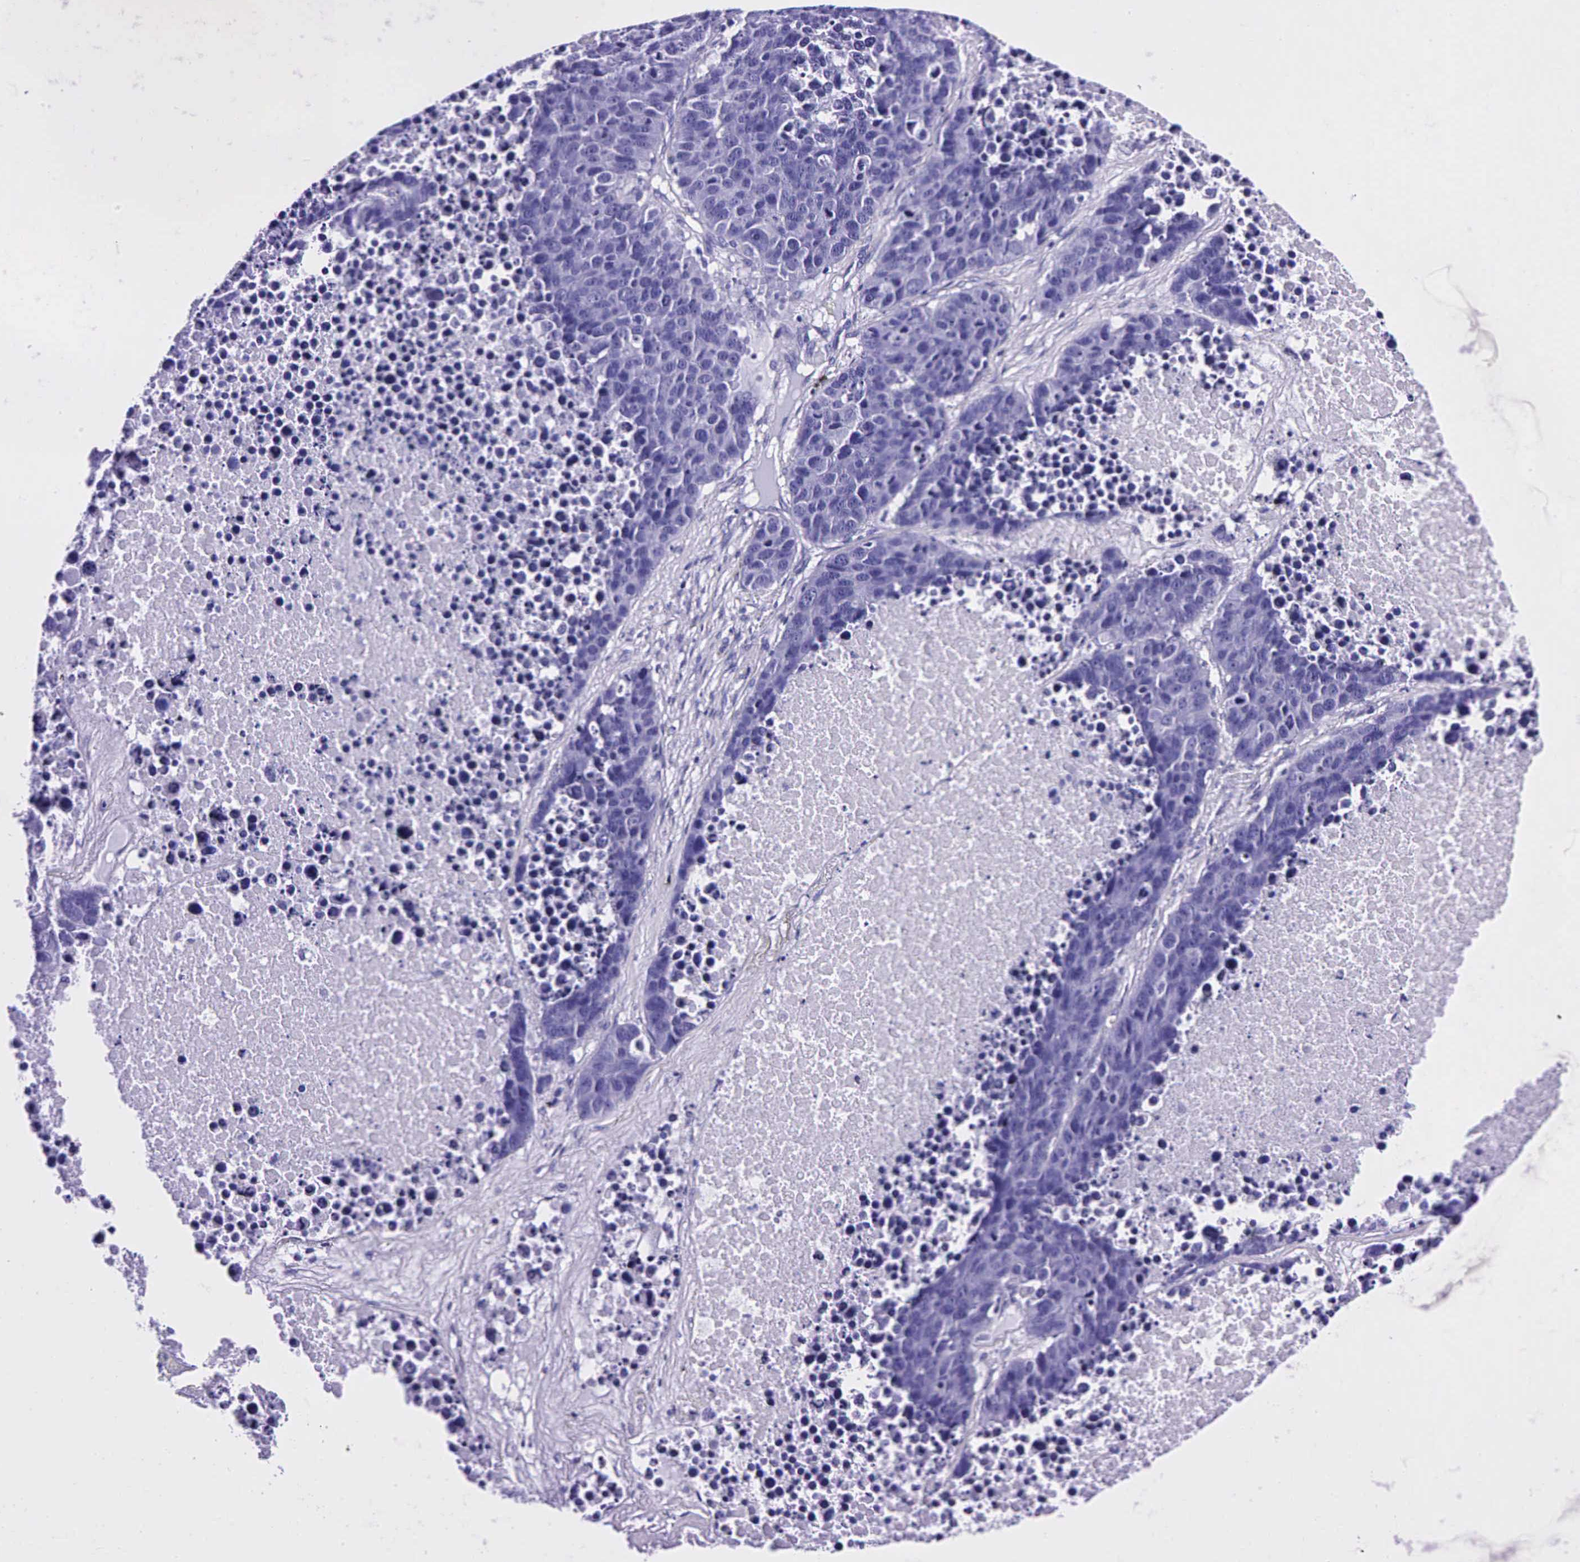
{"staining": {"intensity": "negative", "quantity": "none", "location": "none"}, "tissue": "lung cancer", "cell_type": "Tumor cells", "image_type": "cancer", "snomed": [{"axis": "morphology", "description": "Carcinoid, malignant, NOS"}, {"axis": "topography", "description": "Lung"}], "caption": "Tumor cells are negative for protein expression in human lung cancer (malignant carcinoid).", "gene": "GAST", "patient": {"sex": "male", "age": 60}}